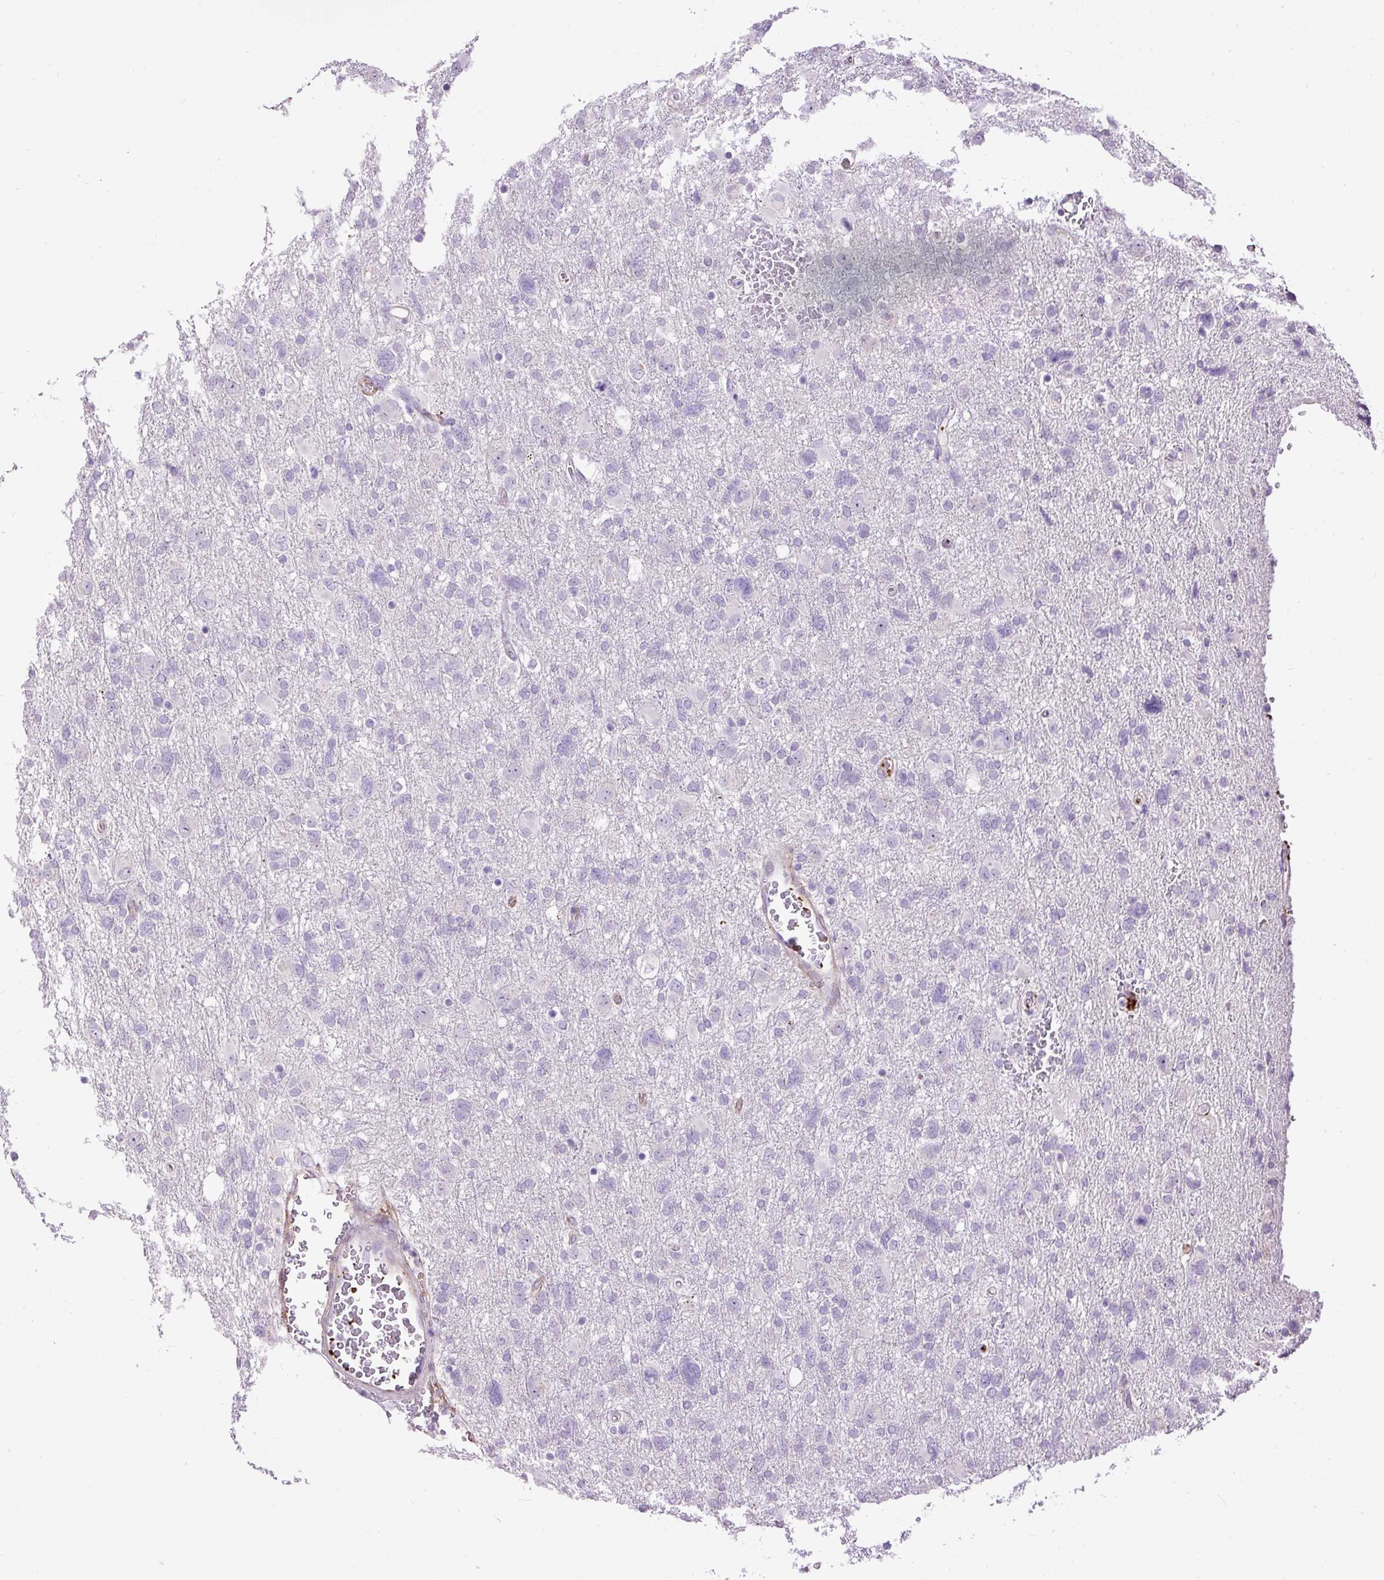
{"staining": {"intensity": "negative", "quantity": "none", "location": "none"}, "tissue": "glioma", "cell_type": "Tumor cells", "image_type": "cancer", "snomed": [{"axis": "morphology", "description": "Glioma, malignant, High grade"}, {"axis": "topography", "description": "Brain"}], "caption": "Immunohistochemical staining of malignant glioma (high-grade) demonstrates no significant staining in tumor cells.", "gene": "MAGEB16", "patient": {"sex": "male", "age": 61}}